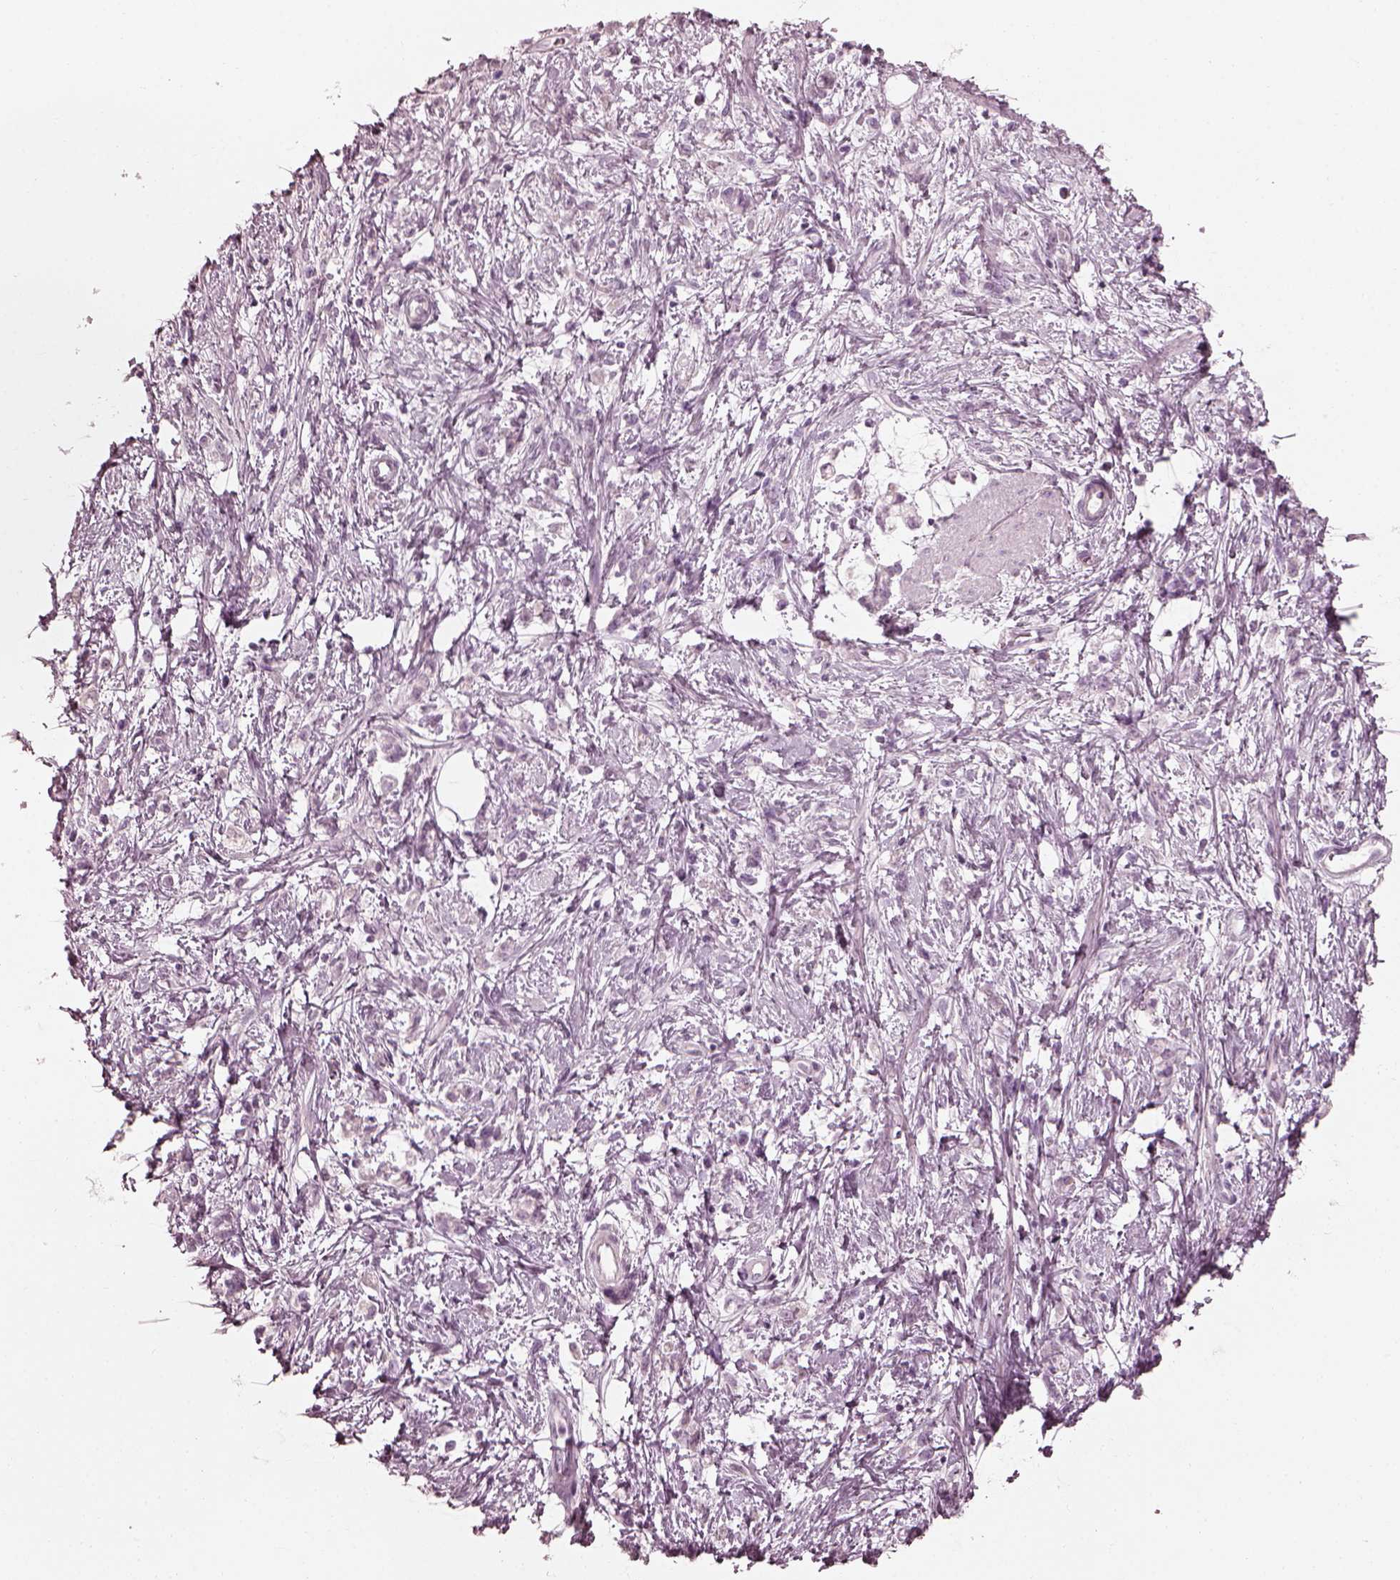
{"staining": {"intensity": "negative", "quantity": "none", "location": "none"}, "tissue": "stomach cancer", "cell_type": "Tumor cells", "image_type": "cancer", "snomed": [{"axis": "morphology", "description": "Adenocarcinoma, NOS"}, {"axis": "topography", "description": "Stomach"}], "caption": "This is a histopathology image of immunohistochemistry staining of stomach adenocarcinoma, which shows no staining in tumor cells.", "gene": "SAXO2", "patient": {"sex": "female", "age": 60}}